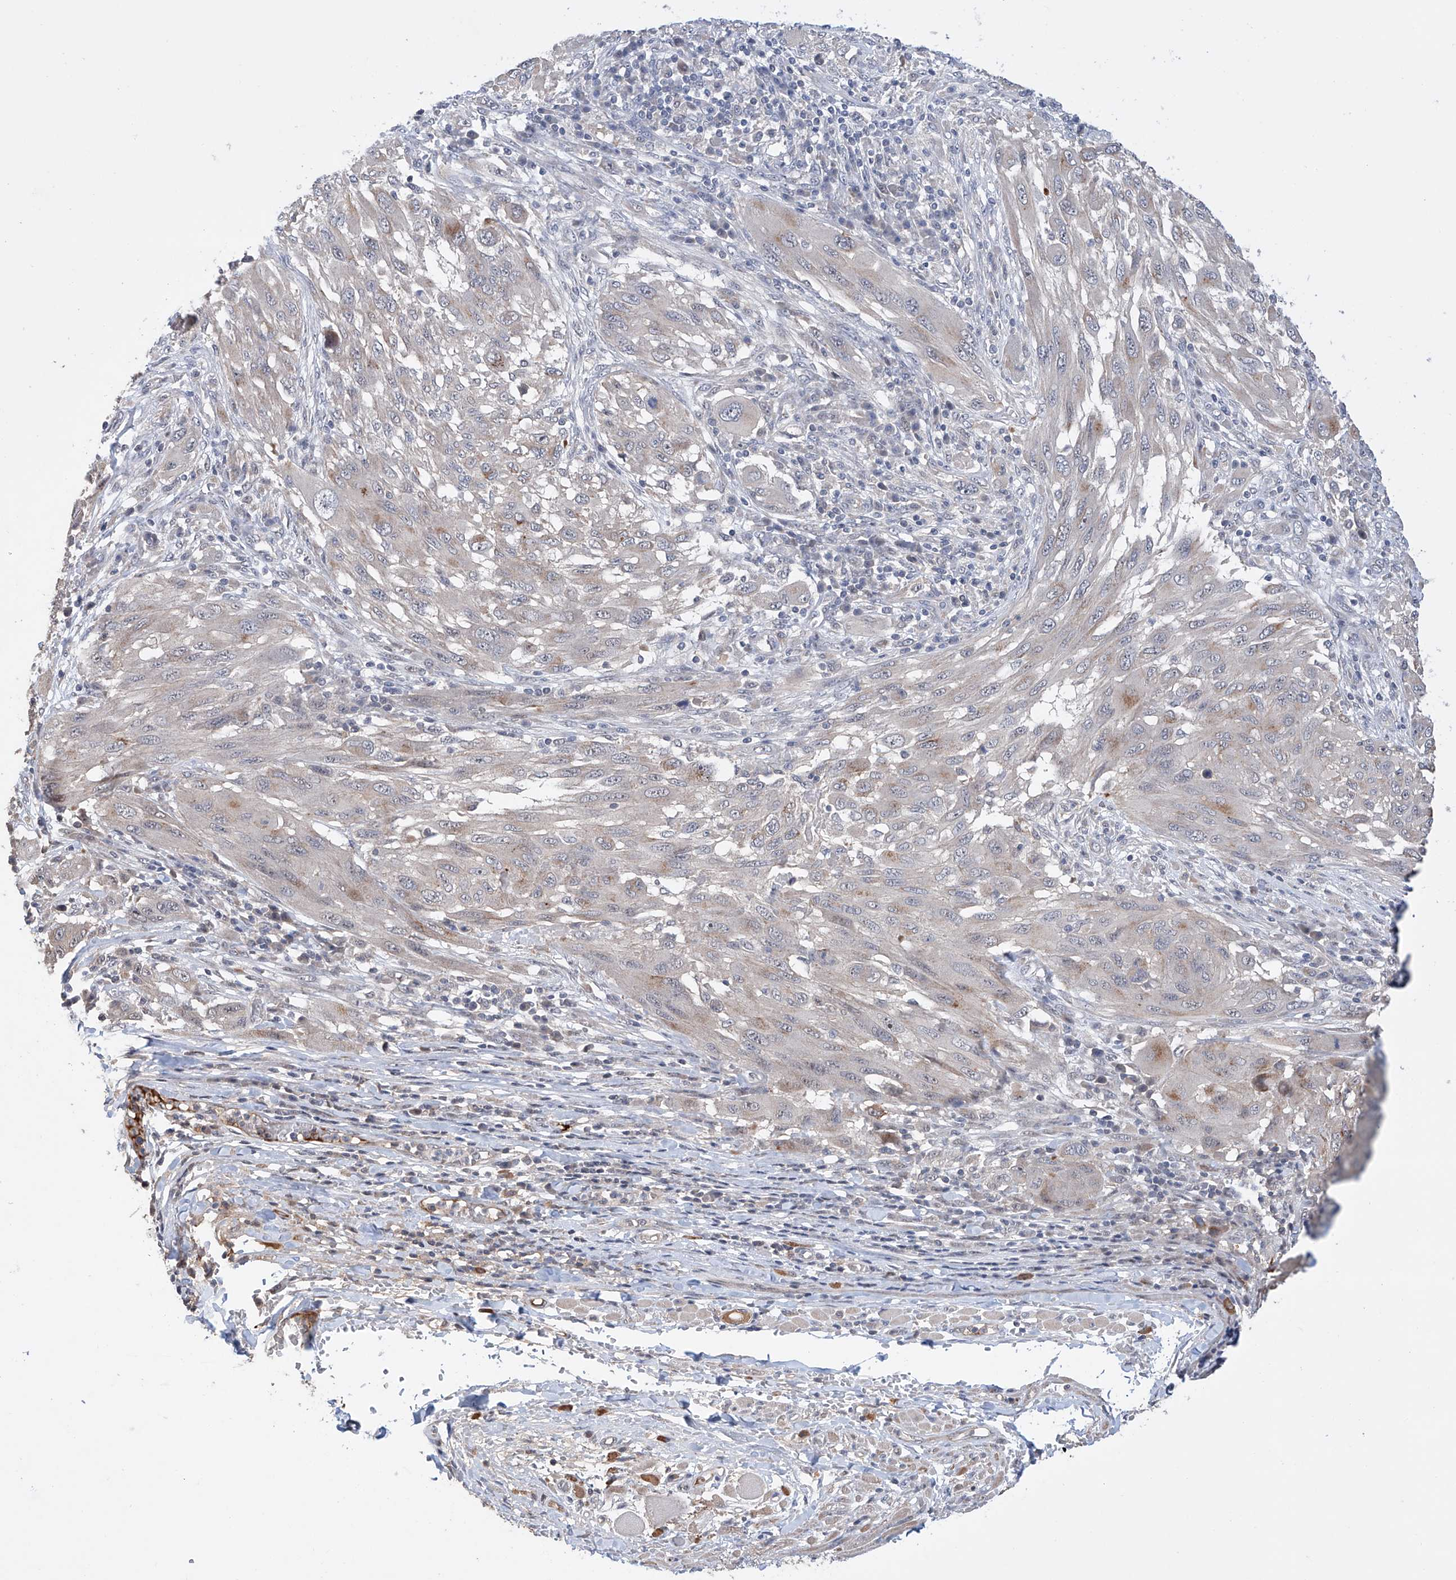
{"staining": {"intensity": "moderate", "quantity": "<25%", "location": "cytoplasmic/membranous"}, "tissue": "melanoma", "cell_type": "Tumor cells", "image_type": "cancer", "snomed": [{"axis": "morphology", "description": "Malignant melanoma, NOS"}, {"axis": "topography", "description": "Skin"}], "caption": "DAB immunohistochemical staining of human melanoma demonstrates moderate cytoplasmic/membranous protein positivity in approximately <25% of tumor cells.", "gene": "AFG1L", "patient": {"sex": "female", "age": 91}}